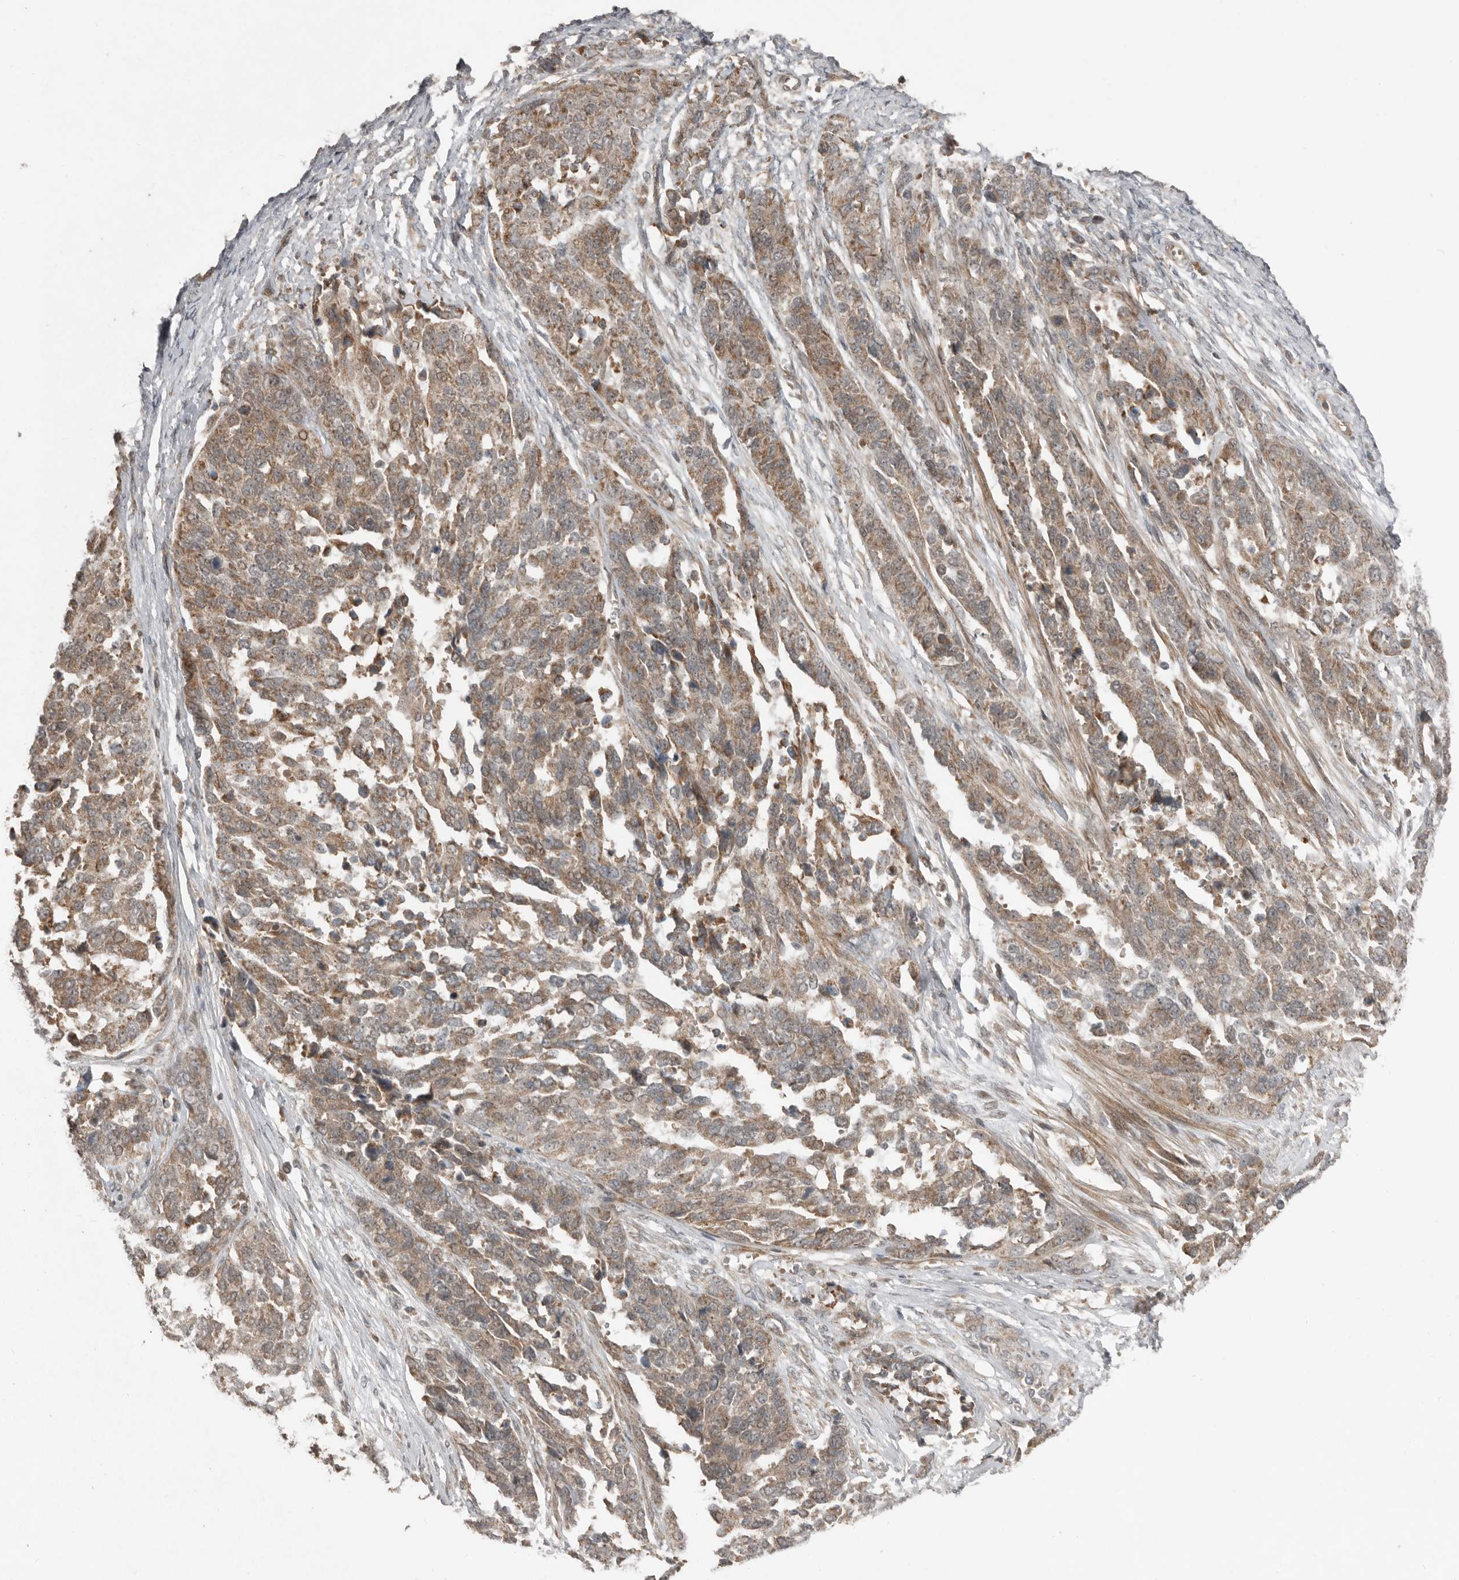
{"staining": {"intensity": "moderate", "quantity": ">75%", "location": "cytoplasmic/membranous"}, "tissue": "ovarian cancer", "cell_type": "Tumor cells", "image_type": "cancer", "snomed": [{"axis": "morphology", "description": "Cystadenocarcinoma, serous, NOS"}, {"axis": "topography", "description": "Ovary"}], "caption": "Brown immunohistochemical staining in human ovarian serous cystadenocarcinoma reveals moderate cytoplasmic/membranous staining in approximately >75% of tumor cells.", "gene": "SLC6A7", "patient": {"sex": "female", "age": 44}}